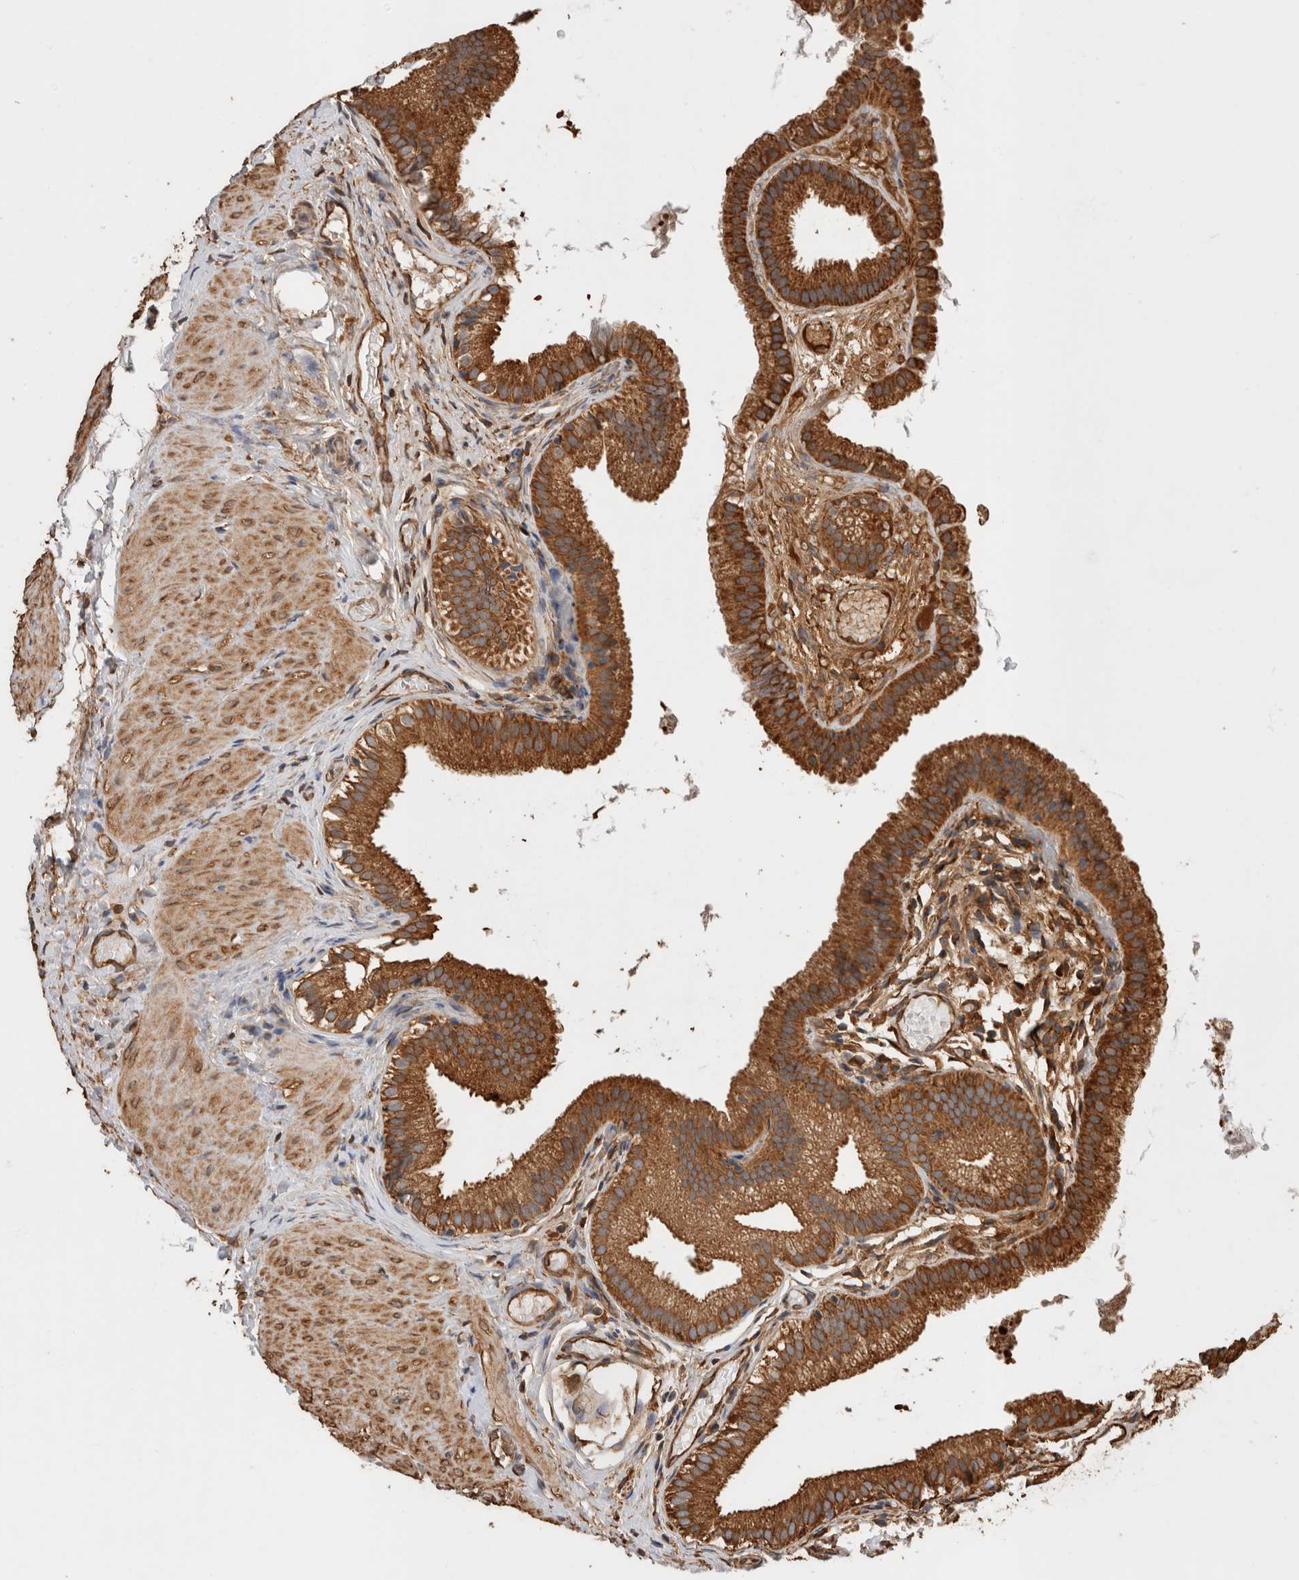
{"staining": {"intensity": "strong", "quantity": ">75%", "location": "cytoplasmic/membranous"}, "tissue": "gallbladder", "cell_type": "Glandular cells", "image_type": "normal", "snomed": [{"axis": "morphology", "description": "Normal tissue, NOS"}, {"axis": "topography", "description": "Gallbladder"}], "caption": "Gallbladder stained with IHC exhibits strong cytoplasmic/membranous positivity in about >75% of glandular cells. The protein of interest is stained brown, and the nuclei are stained in blue (DAB (3,3'-diaminobenzidine) IHC with brightfield microscopy, high magnification).", "gene": "ZNF397", "patient": {"sex": "female", "age": 26}}